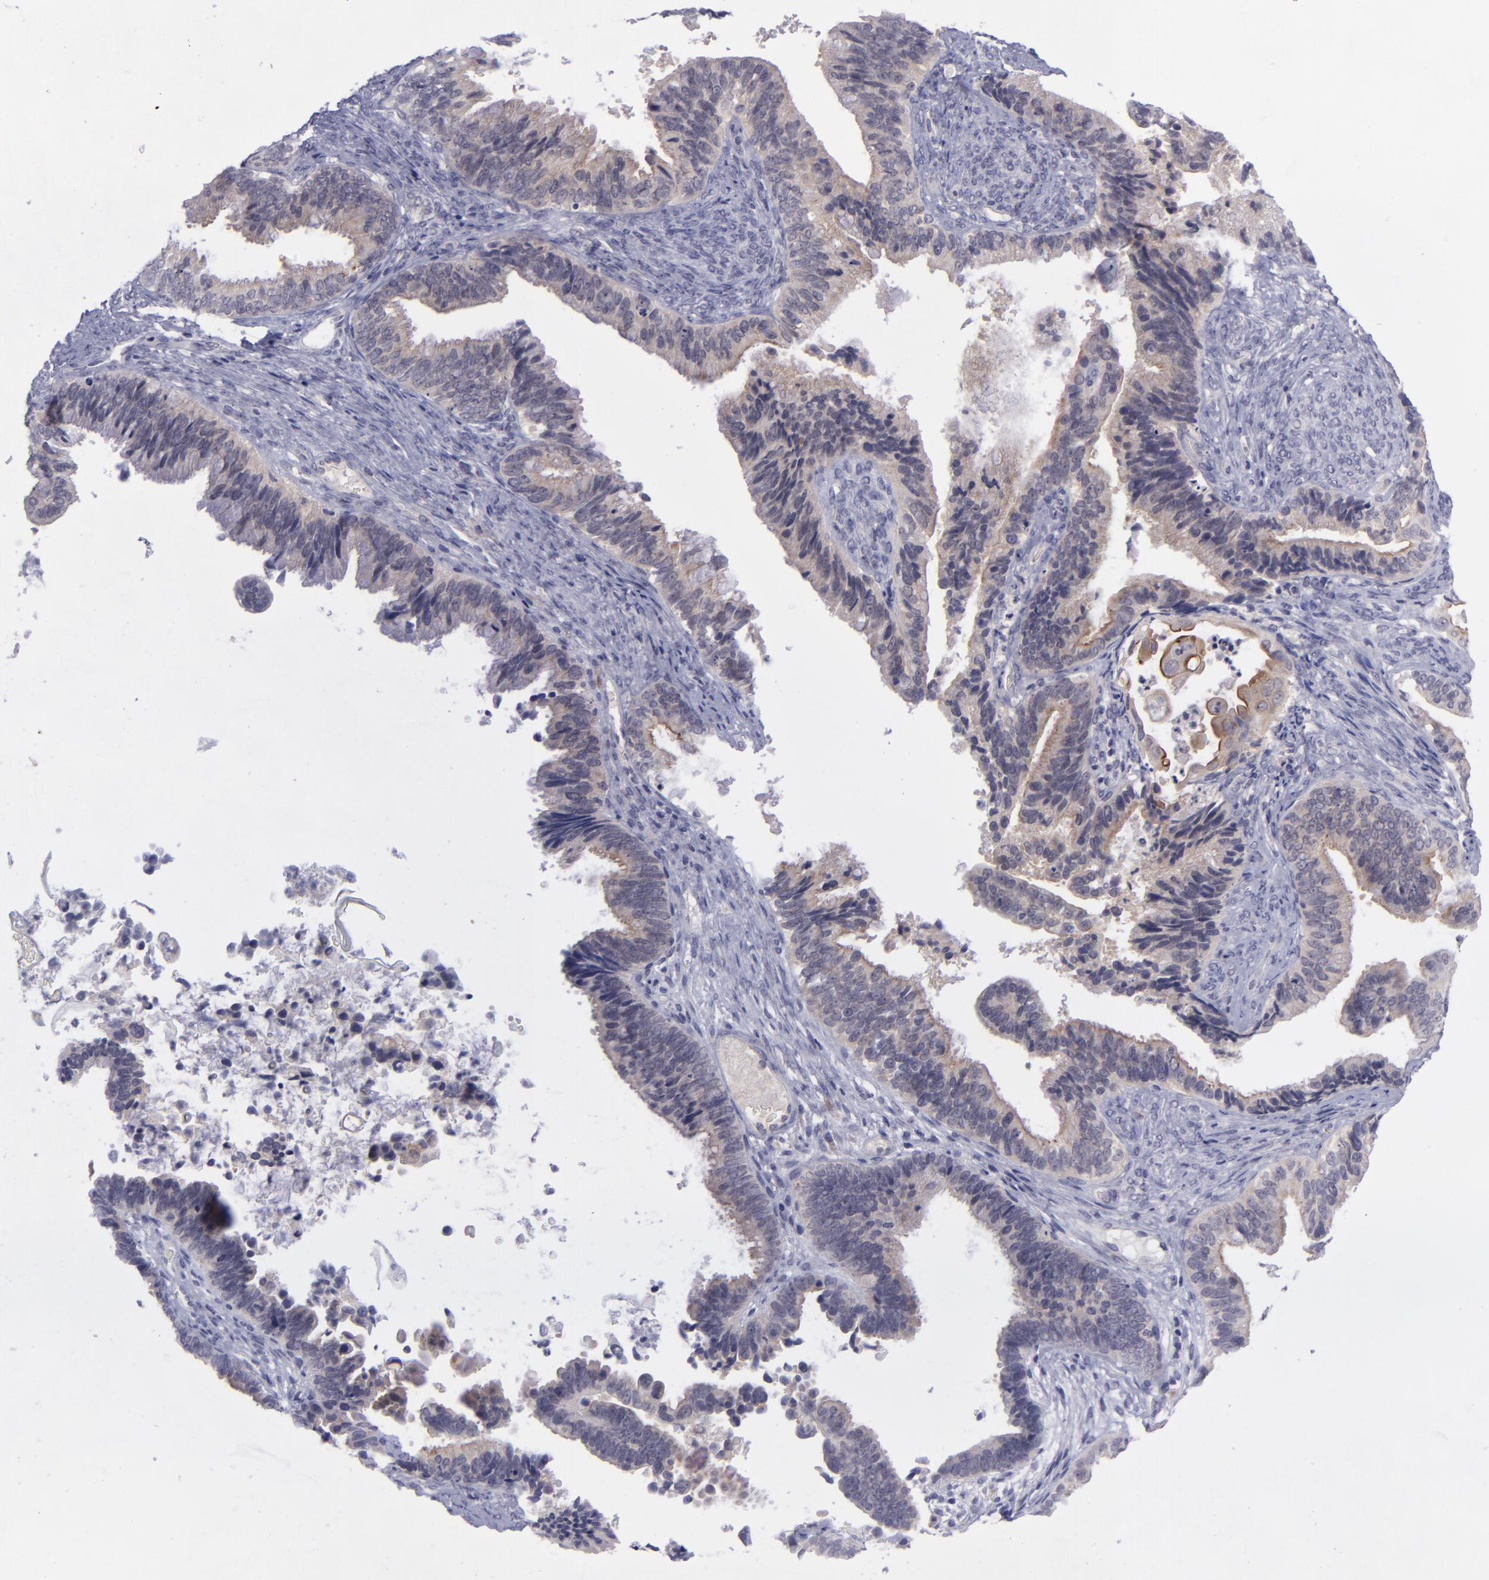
{"staining": {"intensity": "moderate", "quantity": "25%-75%", "location": "cytoplasmic/membranous"}, "tissue": "cervical cancer", "cell_type": "Tumor cells", "image_type": "cancer", "snomed": [{"axis": "morphology", "description": "Adenocarcinoma, NOS"}, {"axis": "topography", "description": "Cervix"}], "caption": "High-magnification brightfield microscopy of adenocarcinoma (cervical) stained with DAB (brown) and counterstained with hematoxylin (blue). tumor cells exhibit moderate cytoplasmic/membranous staining is appreciated in about25%-75% of cells. (brown staining indicates protein expression, while blue staining denotes nuclei).", "gene": "EVPL", "patient": {"sex": "female", "age": 47}}